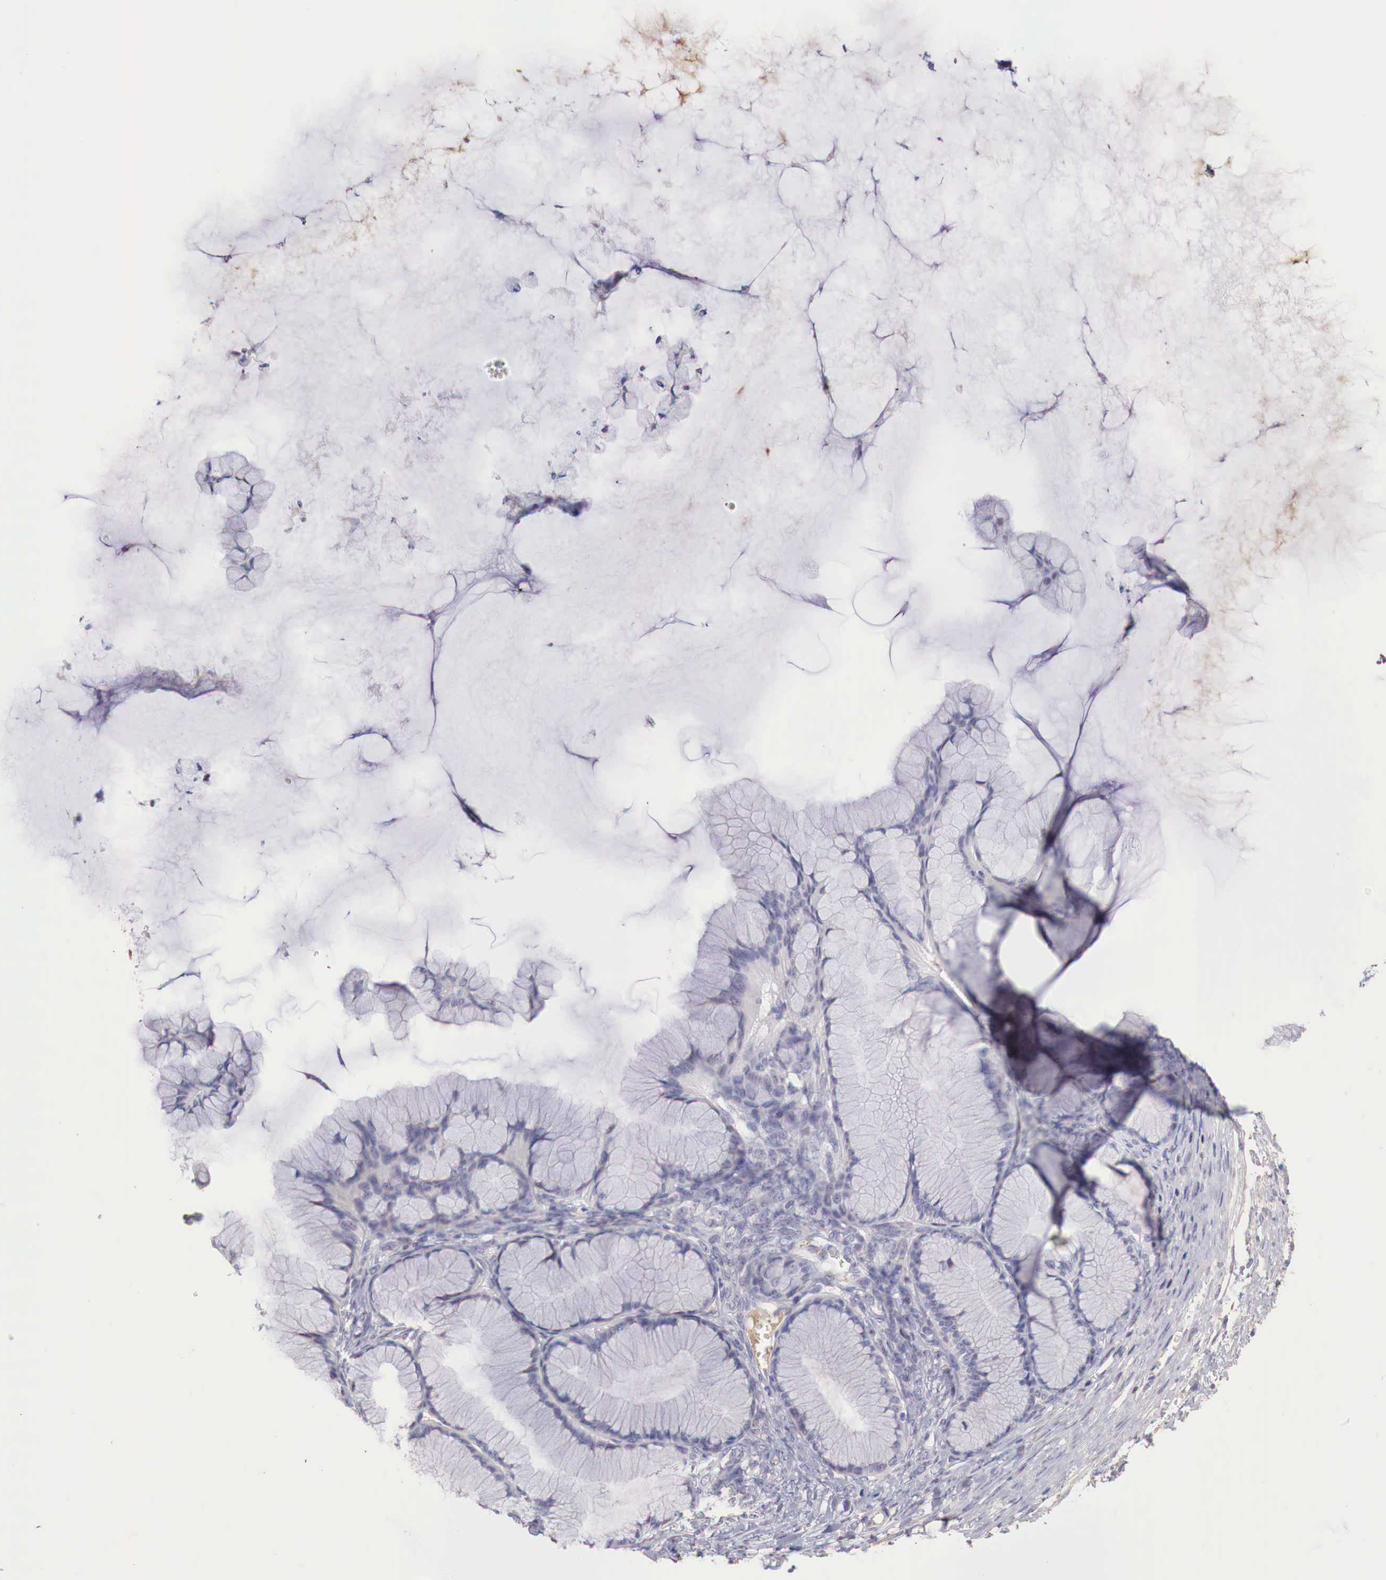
{"staining": {"intensity": "negative", "quantity": "none", "location": "none"}, "tissue": "ovarian cancer", "cell_type": "Tumor cells", "image_type": "cancer", "snomed": [{"axis": "morphology", "description": "Cystadenocarcinoma, mucinous, NOS"}, {"axis": "topography", "description": "Ovary"}], "caption": "Immunohistochemical staining of human ovarian cancer displays no significant positivity in tumor cells.", "gene": "XPNPEP2", "patient": {"sex": "female", "age": 41}}